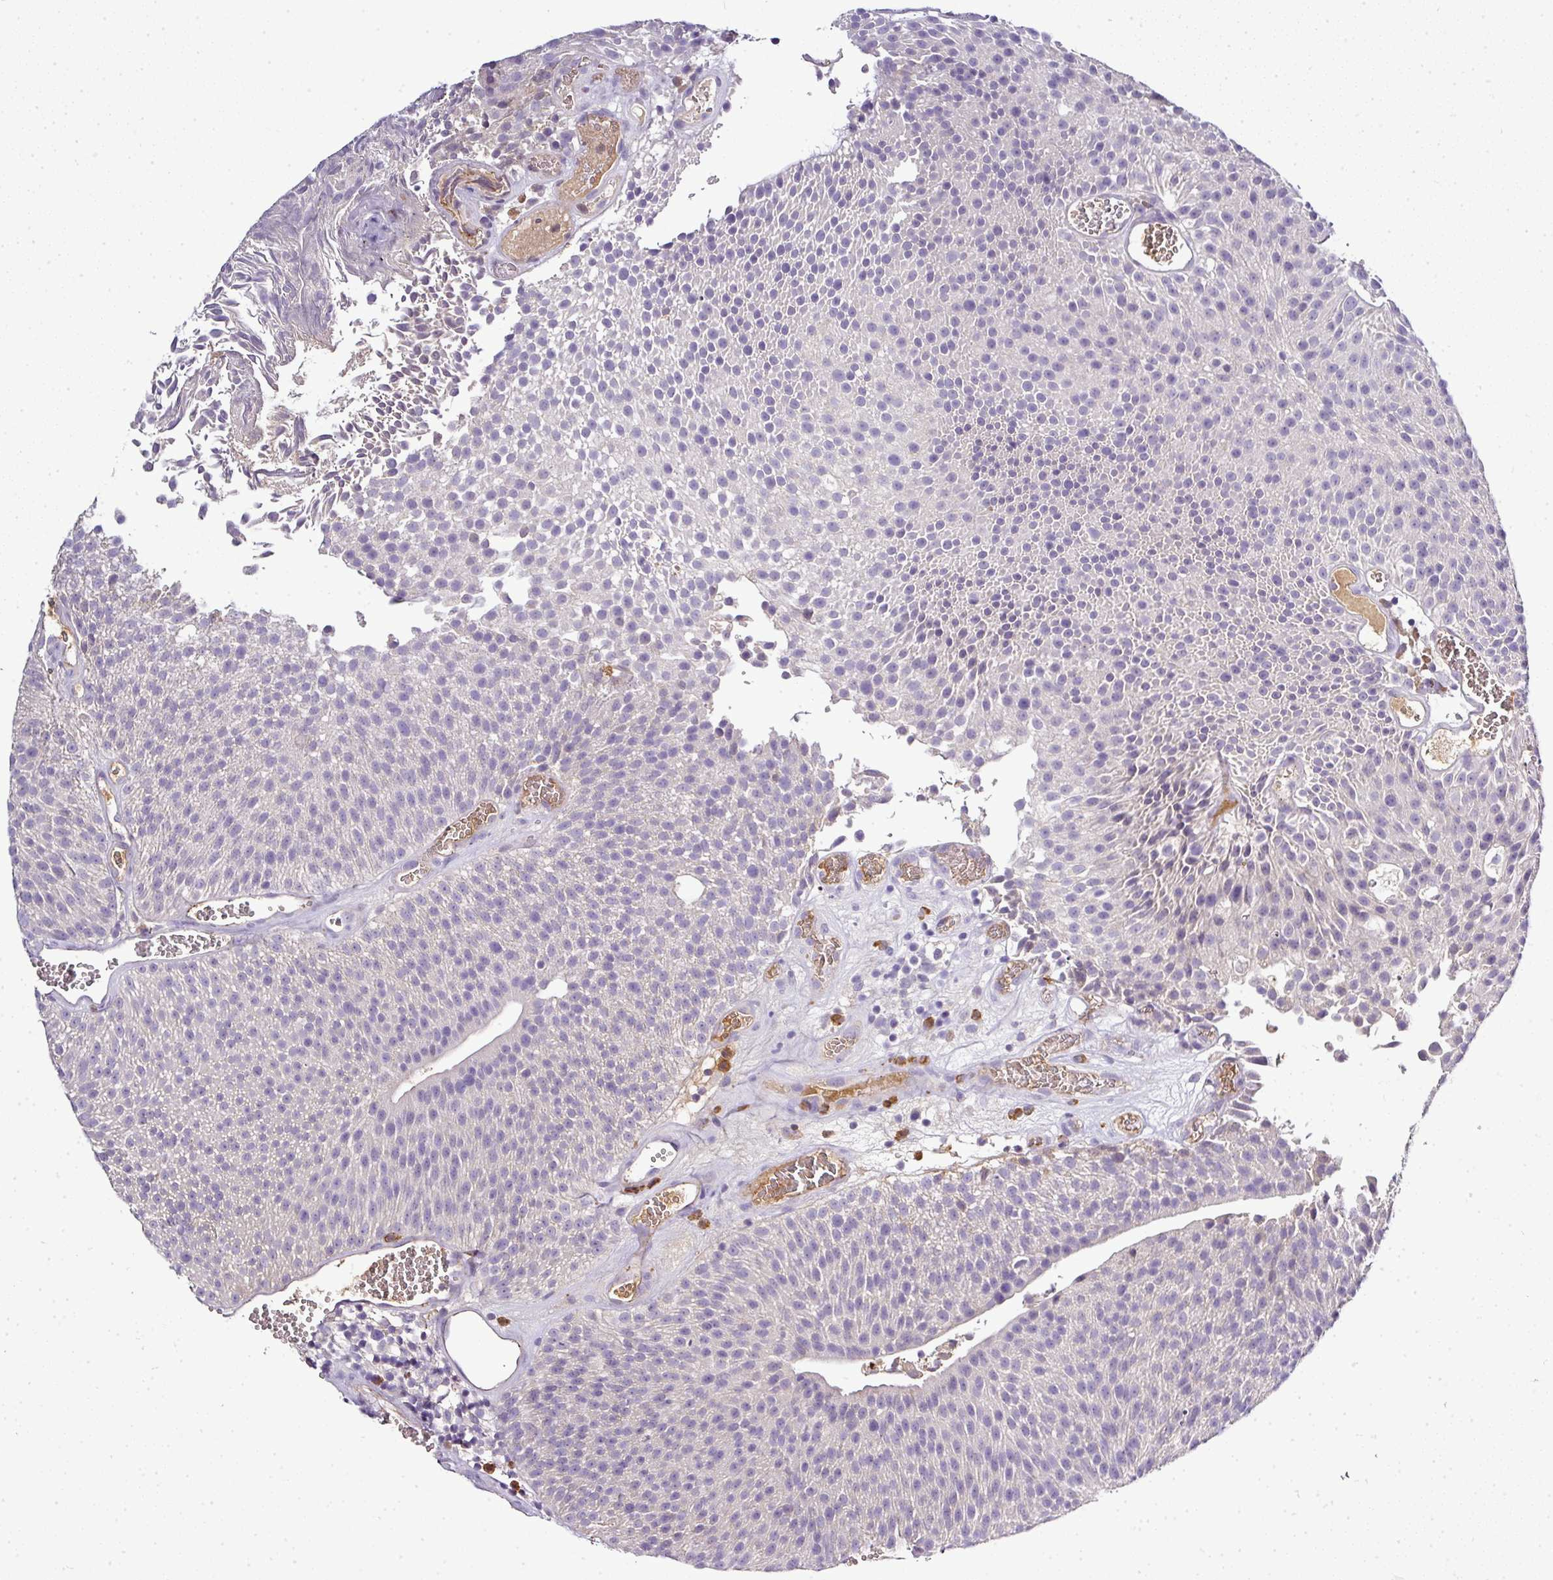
{"staining": {"intensity": "negative", "quantity": "none", "location": "none"}, "tissue": "urothelial cancer", "cell_type": "Tumor cells", "image_type": "cancer", "snomed": [{"axis": "morphology", "description": "Urothelial carcinoma, Low grade"}, {"axis": "topography", "description": "Urinary bladder"}], "caption": "A high-resolution photomicrograph shows immunohistochemistry (IHC) staining of urothelial cancer, which shows no significant positivity in tumor cells. Nuclei are stained in blue.", "gene": "CAB39L", "patient": {"sex": "female", "age": 79}}